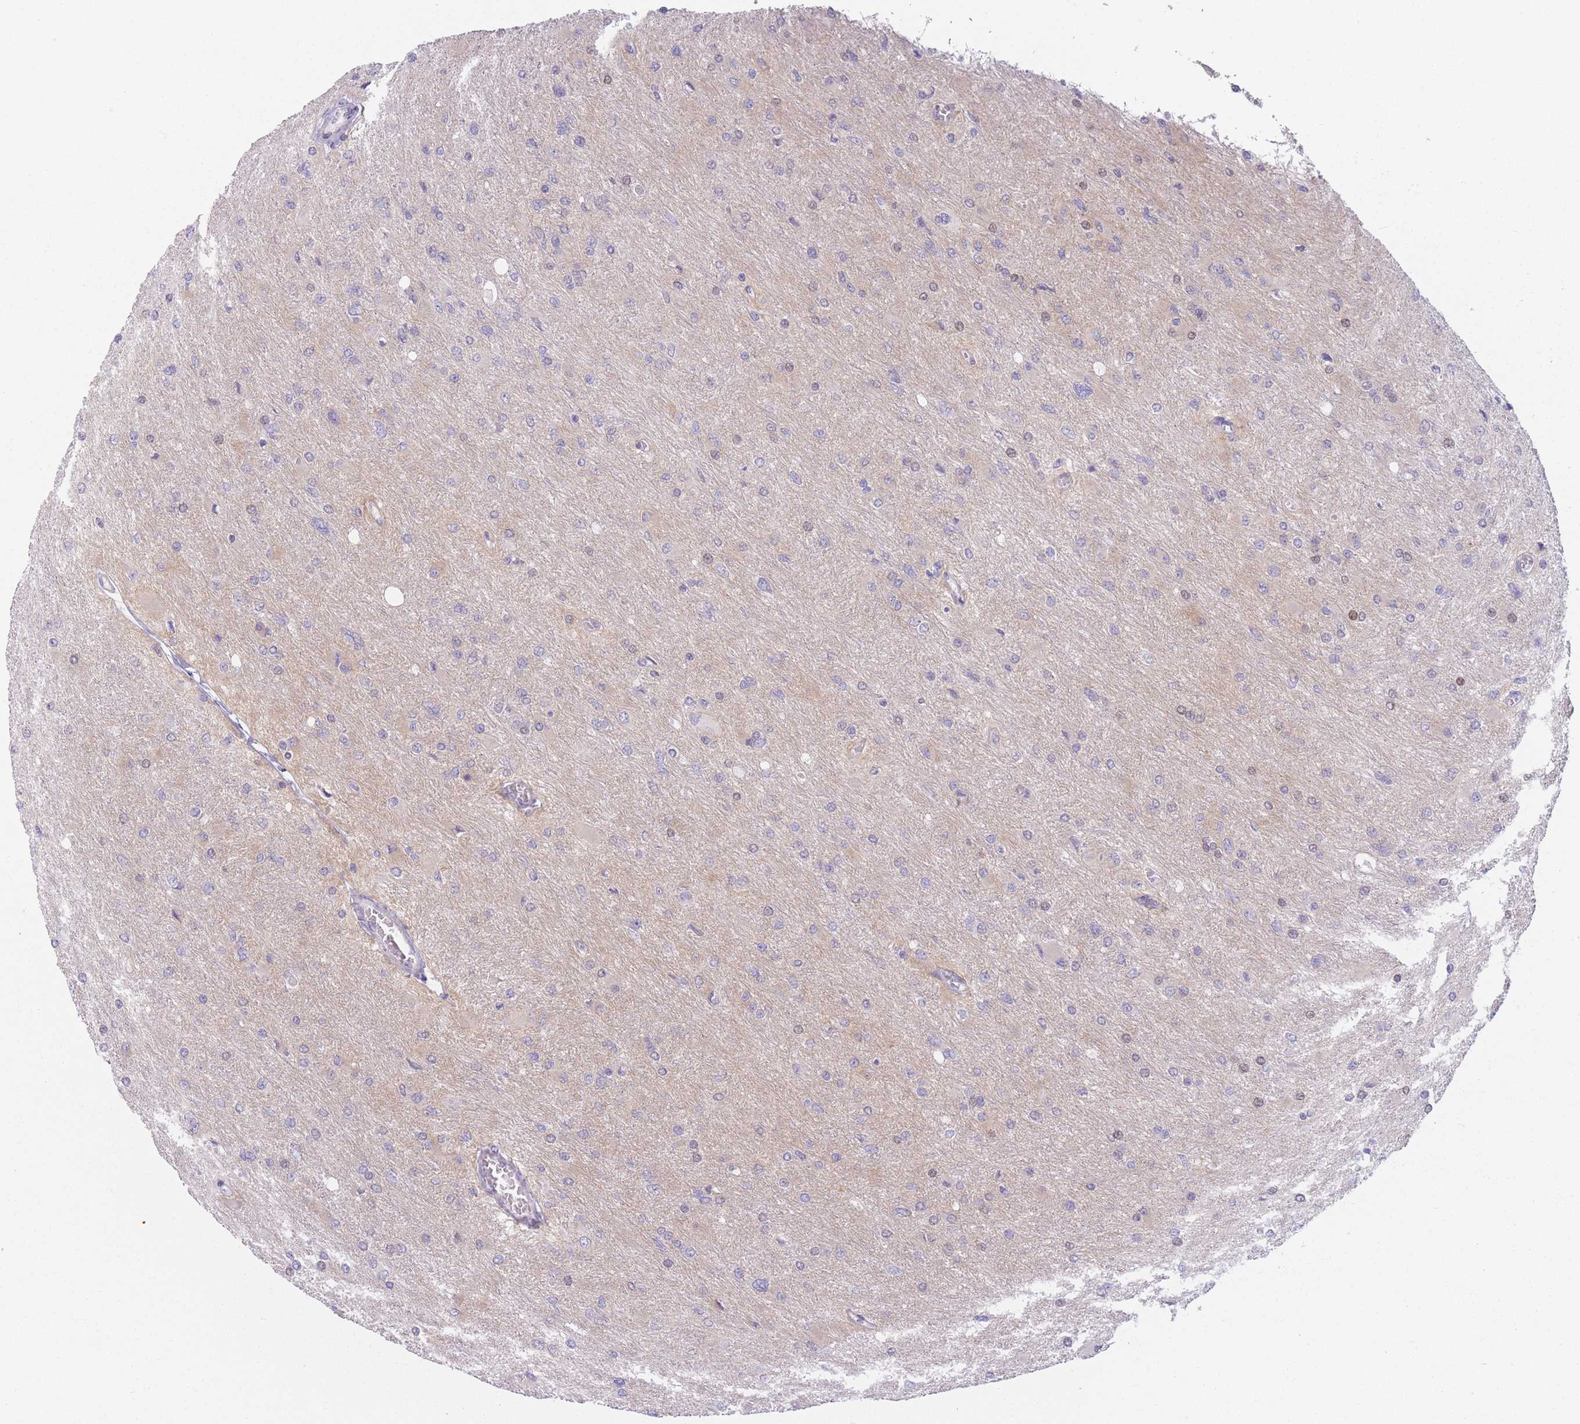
{"staining": {"intensity": "negative", "quantity": "none", "location": "none"}, "tissue": "glioma", "cell_type": "Tumor cells", "image_type": "cancer", "snomed": [{"axis": "morphology", "description": "Glioma, malignant, High grade"}, {"axis": "topography", "description": "Cerebral cortex"}], "caption": "IHC of human glioma demonstrates no expression in tumor cells. Brightfield microscopy of IHC stained with DAB (3,3'-diaminobenzidine) (brown) and hematoxylin (blue), captured at high magnification.", "gene": "ZNF439", "patient": {"sex": "female", "age": 36}}